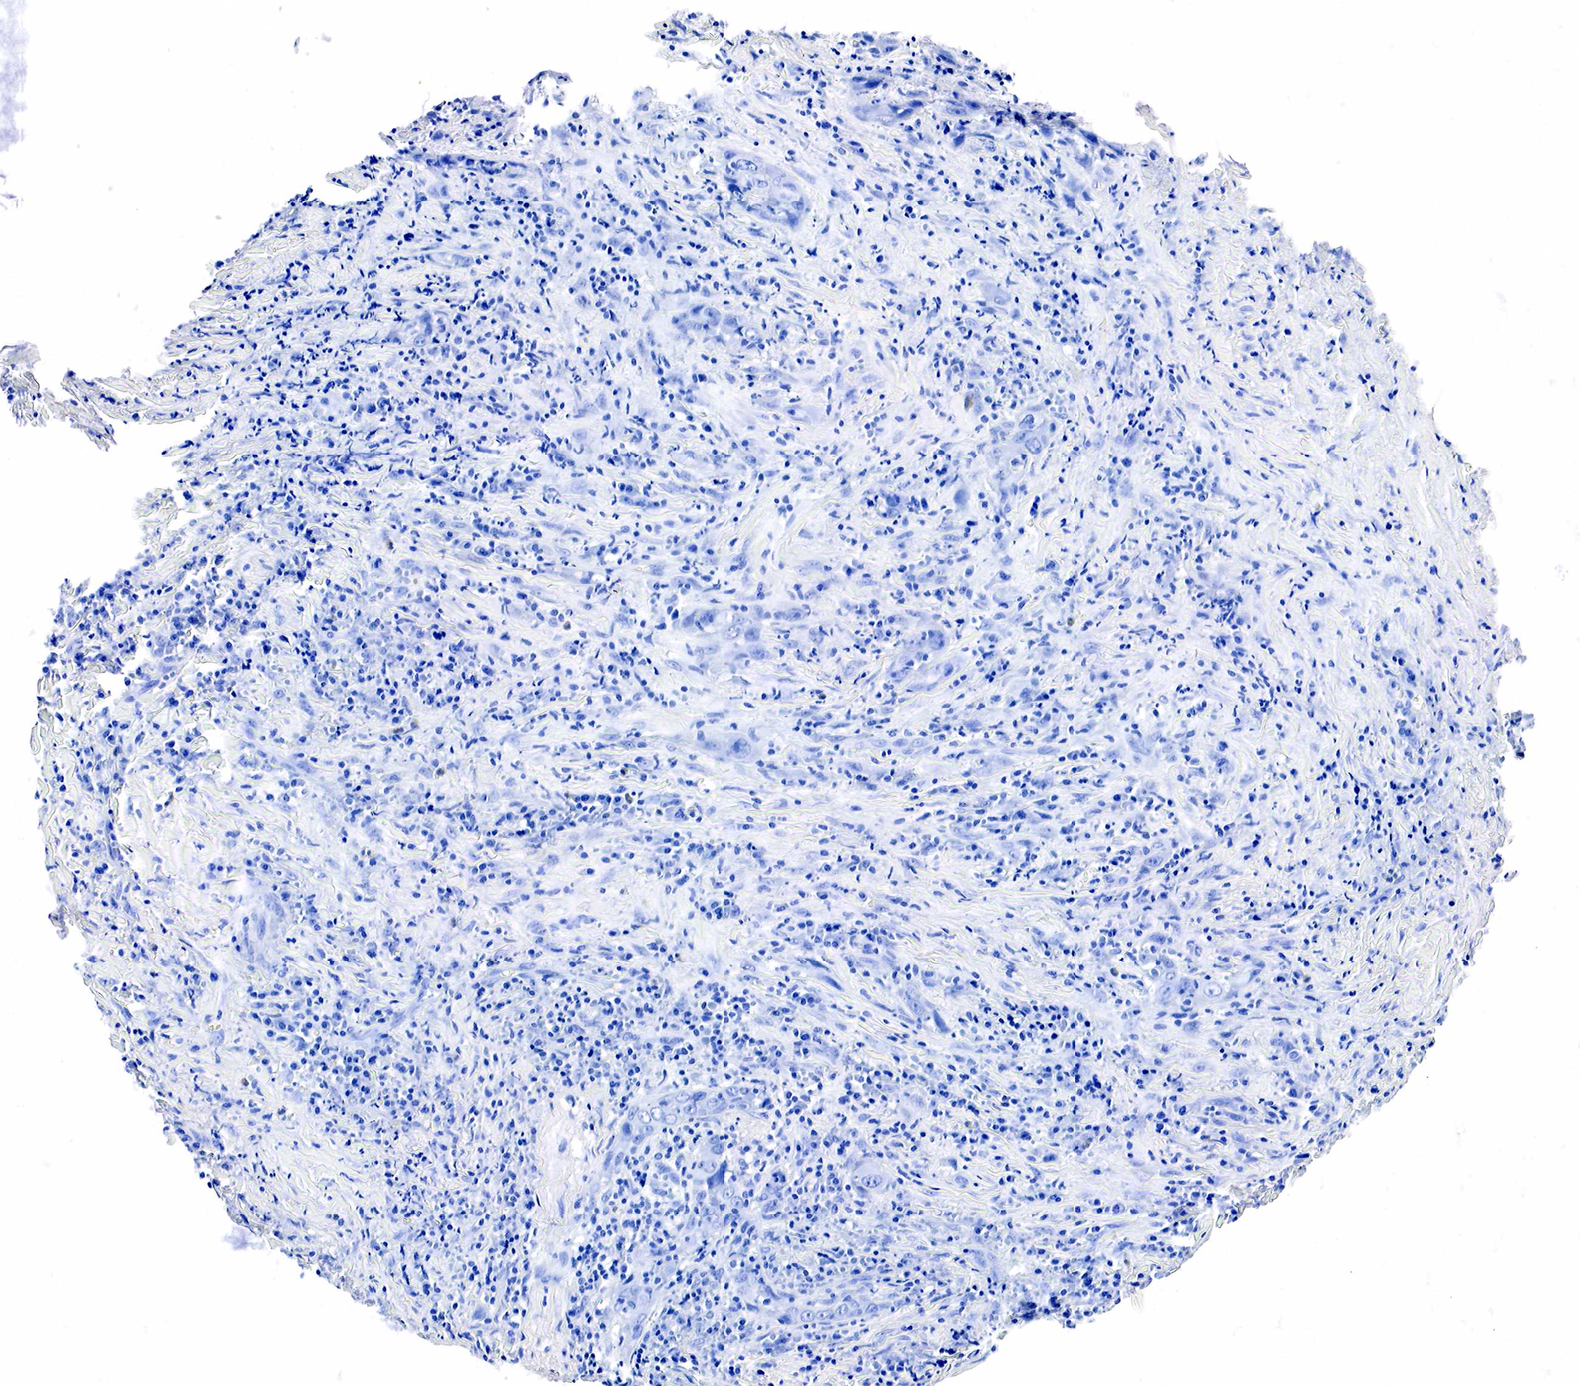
{"staining": {"intensity": "negative", "quantity": "none", "location": "none"}, "tissue": "head and neck cancer", "cell_type": "Tumor cells", "image_type": "cancer", "snomed": [{"axis": "morphology", "description": "Squamous cell carcinoma, NOS"}, {"axis": "topography", "description": "Oral tissue"}, {"axis": "topography", "description": "Head-Neck"}], "caption": "A high-resolution image shows immunohistochemistry staining of head and neck cancer (squamous cell carcinoma), which displays no significant expression in tumor cells.", "gene": "ACP3", "patient": {"sex": "female", "age": 82}}